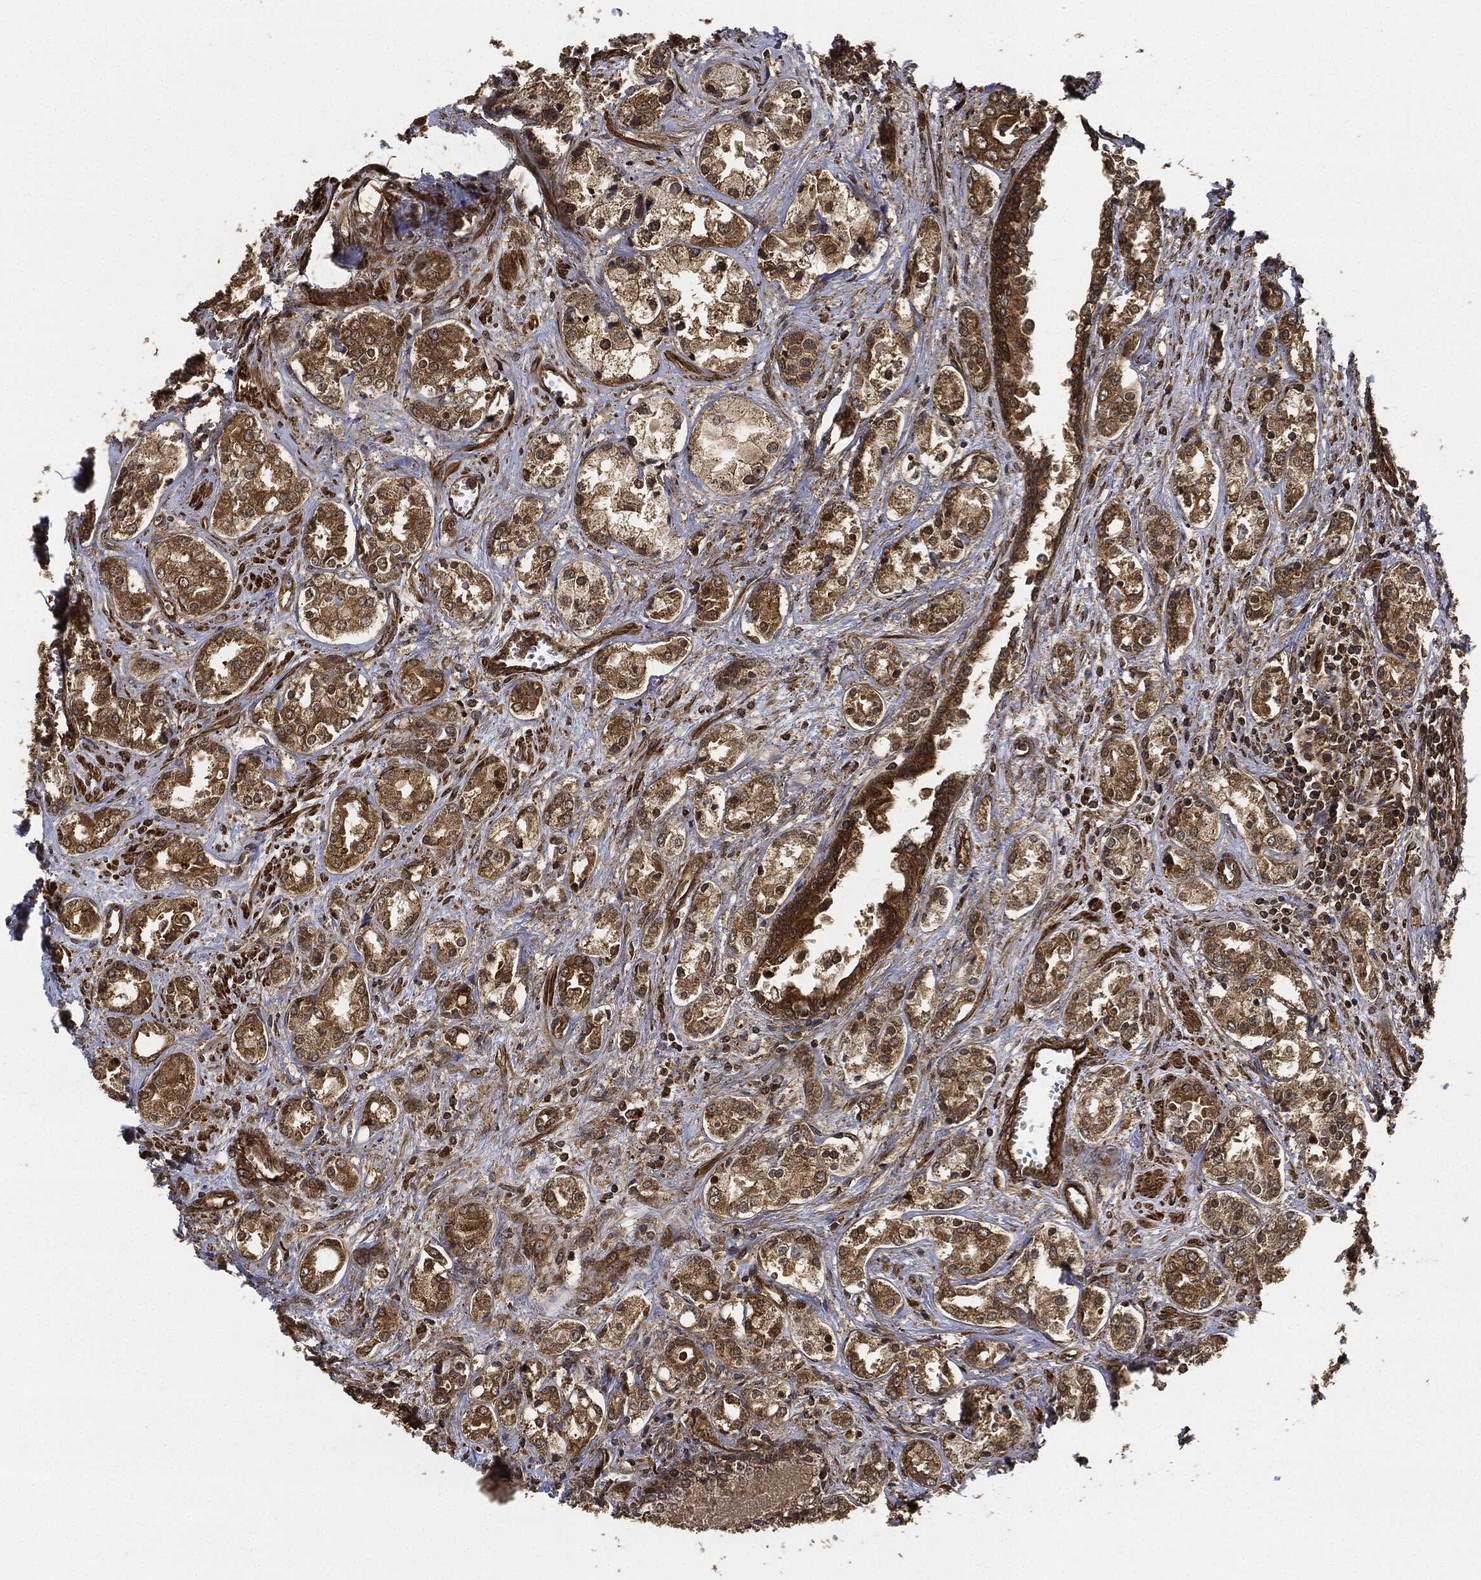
{"staining": {"intensity": "strong", "quantity": ">75%", "location": "cytoplasmic/membranous"}, "tissue": "prostate cancer", "cell_type": "Tumor cells", "image_type": "cancer", "snomed": [{"axis": "morphology", "description": "Adenocarcinoma, NOS"}, {"axis": "topography", "description": "Prostate and seminal vesicle, NOS"}, {"axis": "topography", "description": "Prostate"}], "caption": "This micrograph shows immunohistochemistry (IHC) staining of human prostate cancer (adenocarcinoma), with high strong cytoplasmic/membranous staining in about >75% of tumor cells.", "gene": "CEP290", "patient": {"sex": "male", "age": 62}}